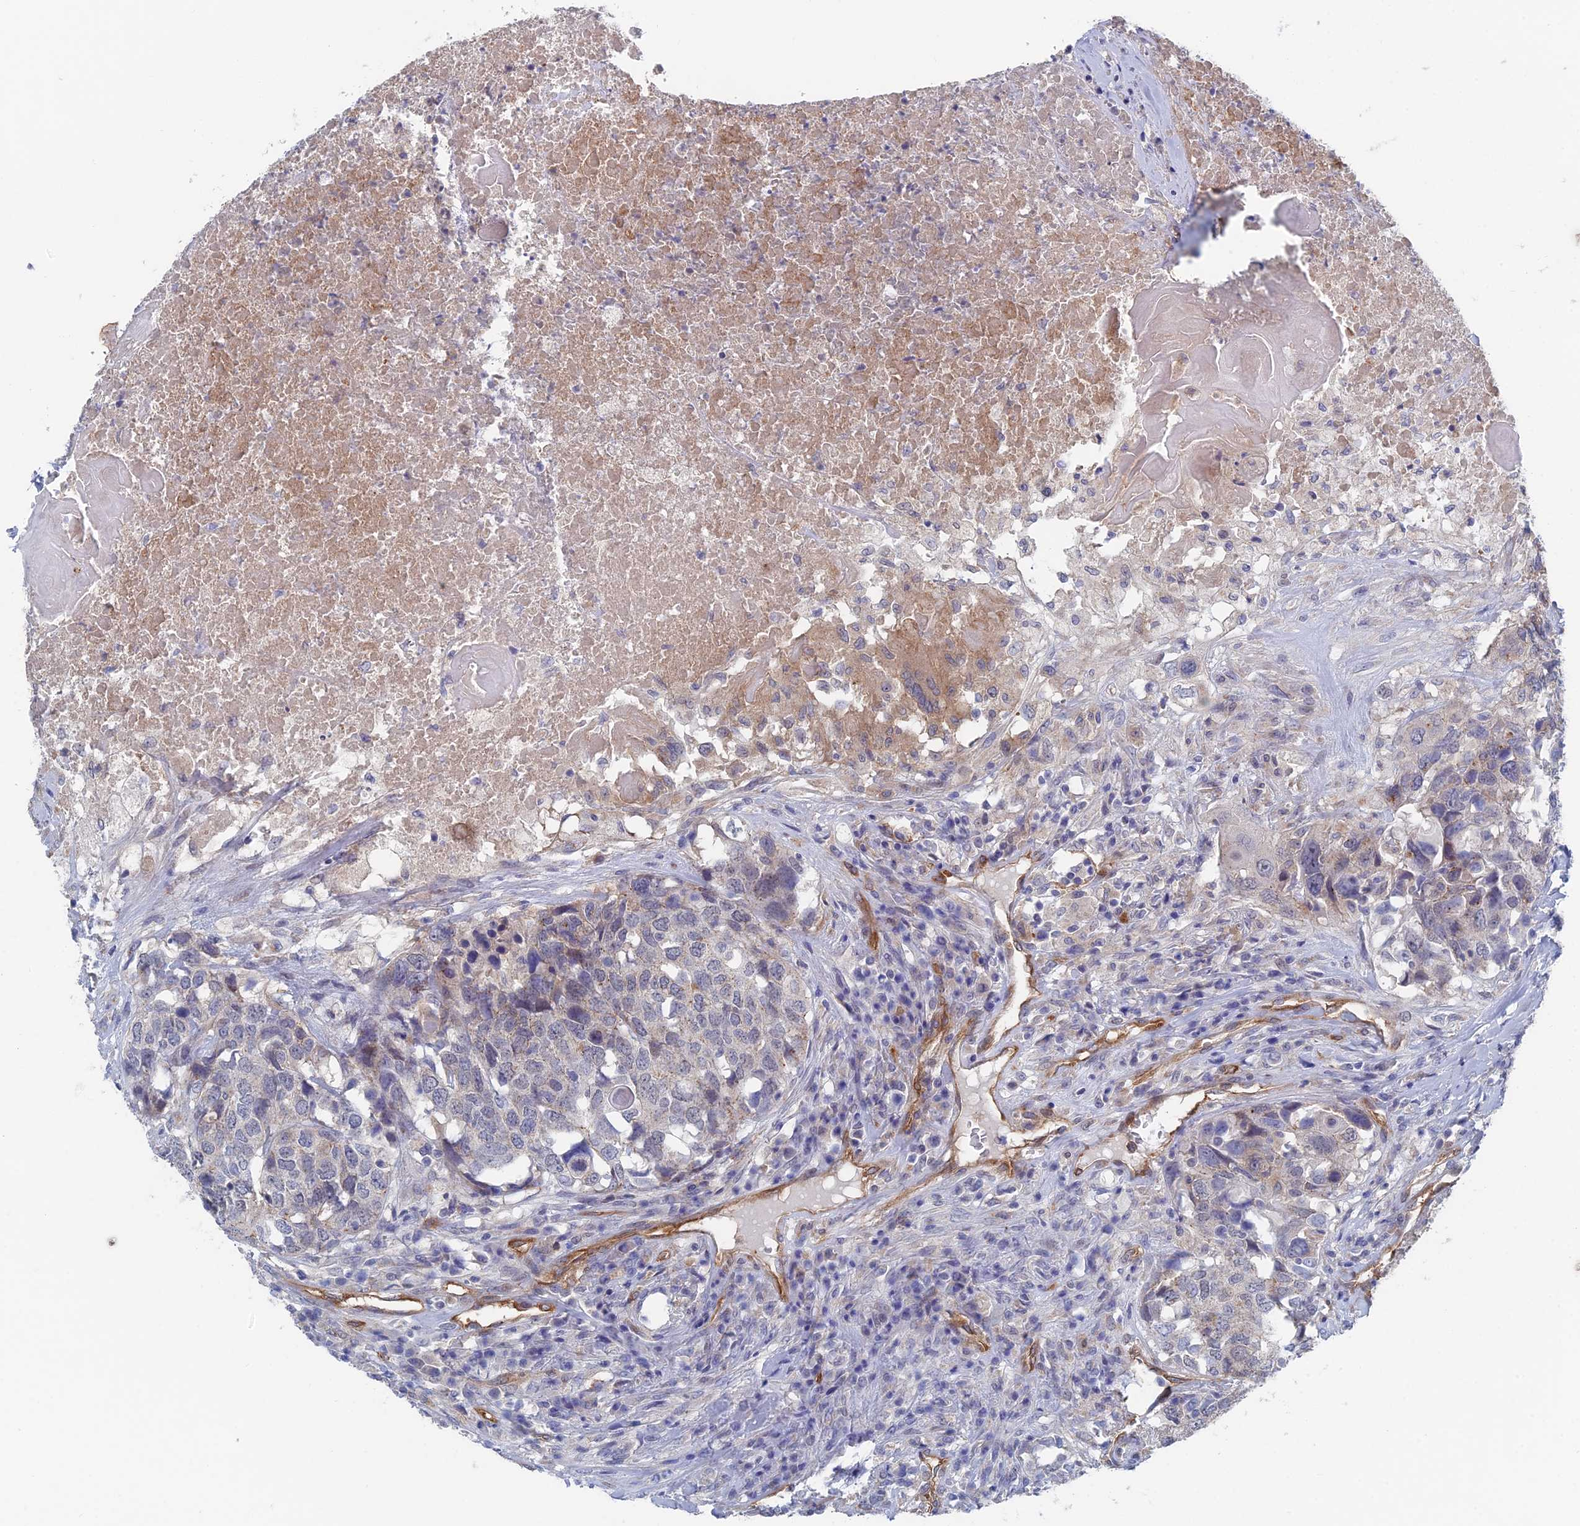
{"staining": {"intensity": "weak", "quantity": "<25%", "location": "cytoplasmic/membranous"}, "tissue": "head and neck cancer", "cell_type": "Tumor cells", "image_type": "cancer", "snomed": [{"axis": "morphology", "description": "Squamous cell carcinoma, NOS"}, {"axis": "topography", "description": "Head-Neck"}], "caption": "An immunohistochemistry image of head and neck squamous cell carcinoma is shown. There is no staining in tumor cells of head and neck squamous cell carcinoma. (DAB (3,3'-diaminobenzidine) IHC visualized using brightfield microscopy, high magnification).", "gene": "ARAP3", "patient": {"sex": "male", "age": 66}}